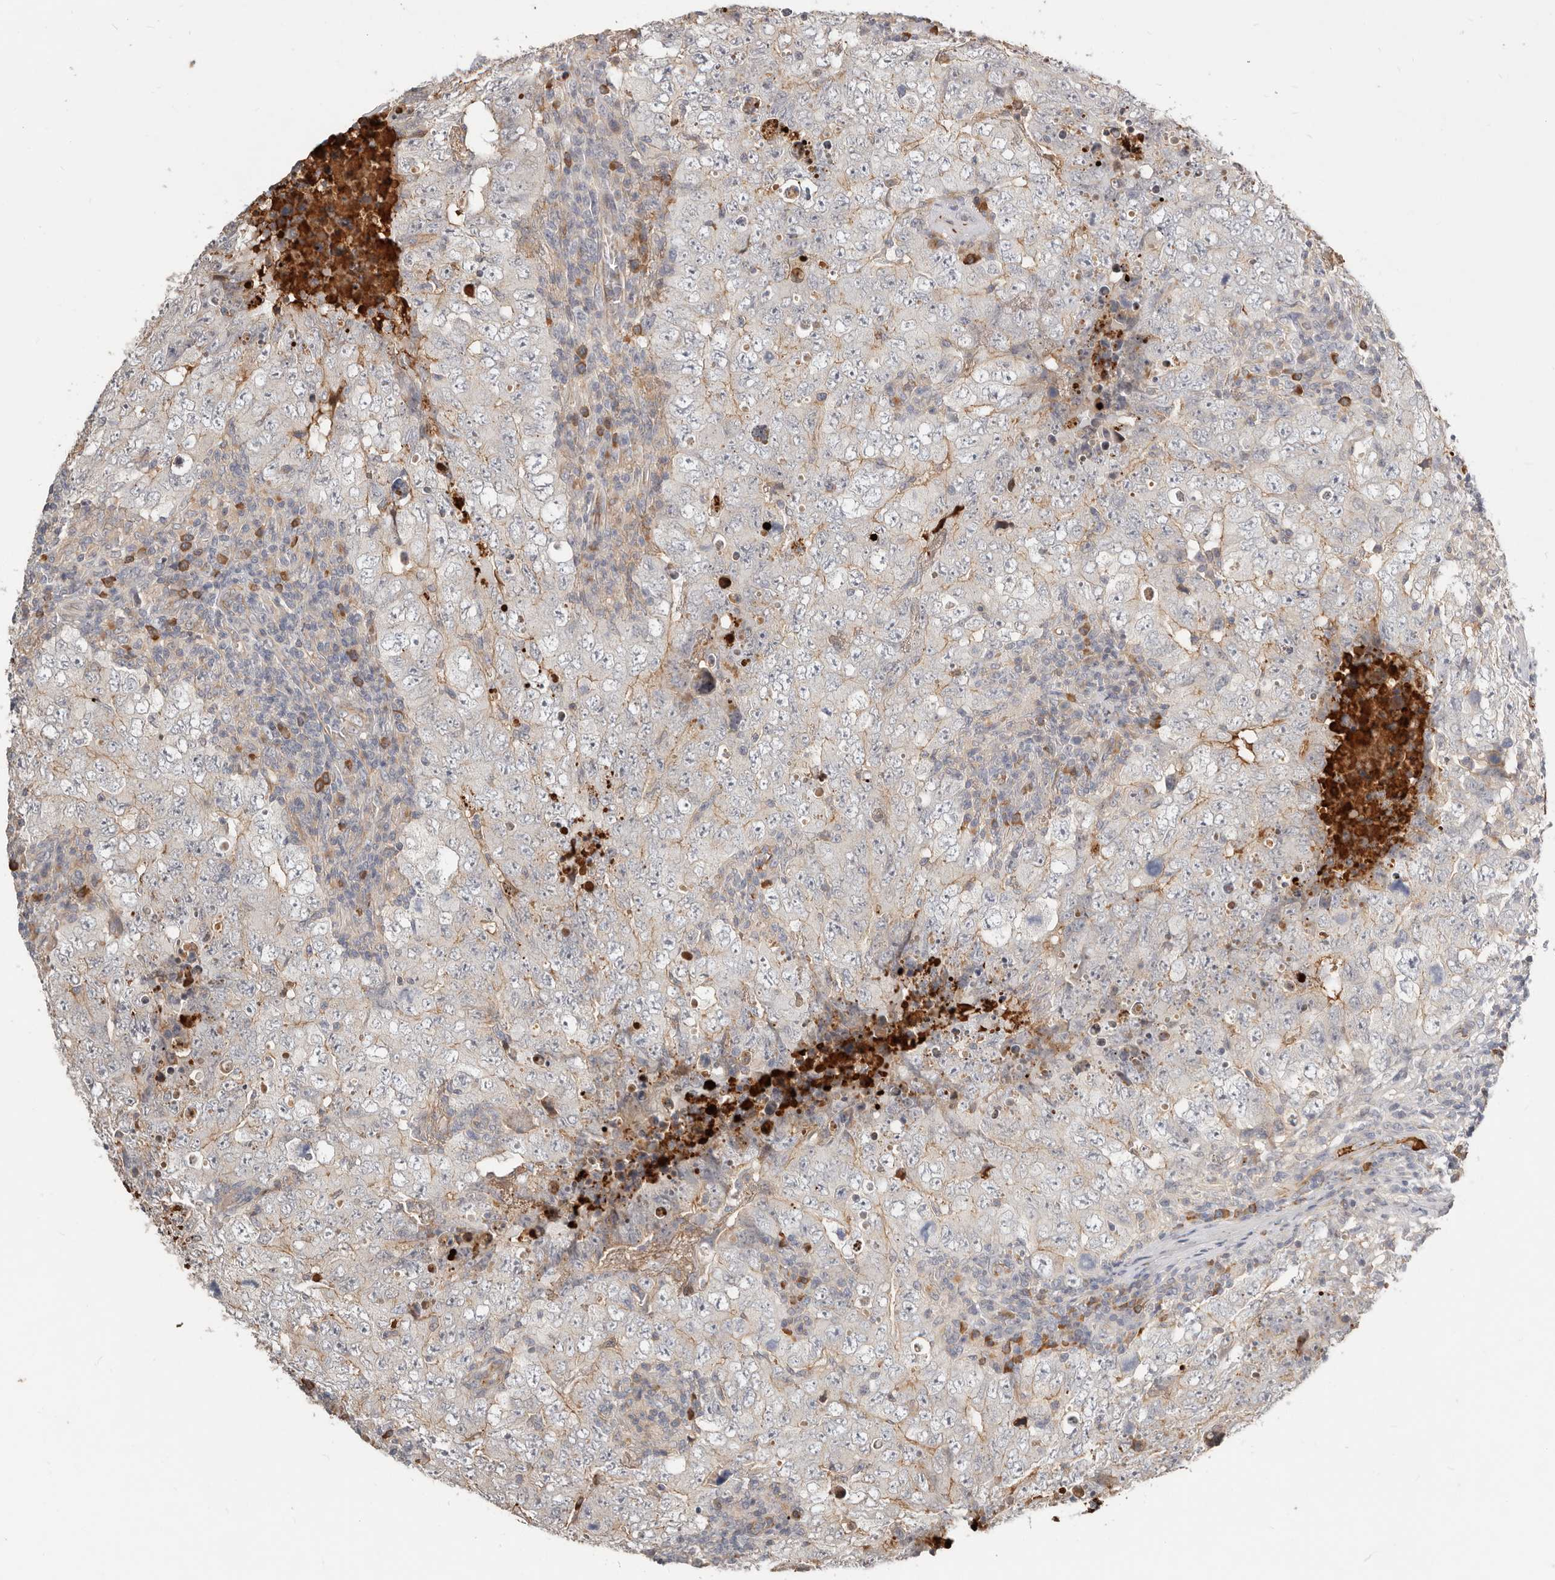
{"staining": {"intensity": "moderate", "quantity": "<25%", "location": "cytoplasmic/membranous"}, "tissue": "testis cancer", "cell_type": "Tumor cells", "image_type": "cancer", "snomed": [{"axis": "morphology", "description": "Carcinoma, Embryonal, NOS"}, {"axis": "topography", "description": "Testis"}], "caption": "Protein expression analysis of embryonal carcinoma (testis) exhibits moderate cytoplasmic/membranous staining in about <25% of tumor cells. (brown staining indicates protein expression, while blue staining denotes nuclei).", "gene": "MTFR2", "patient": {"sex": "male", "age": 26}}